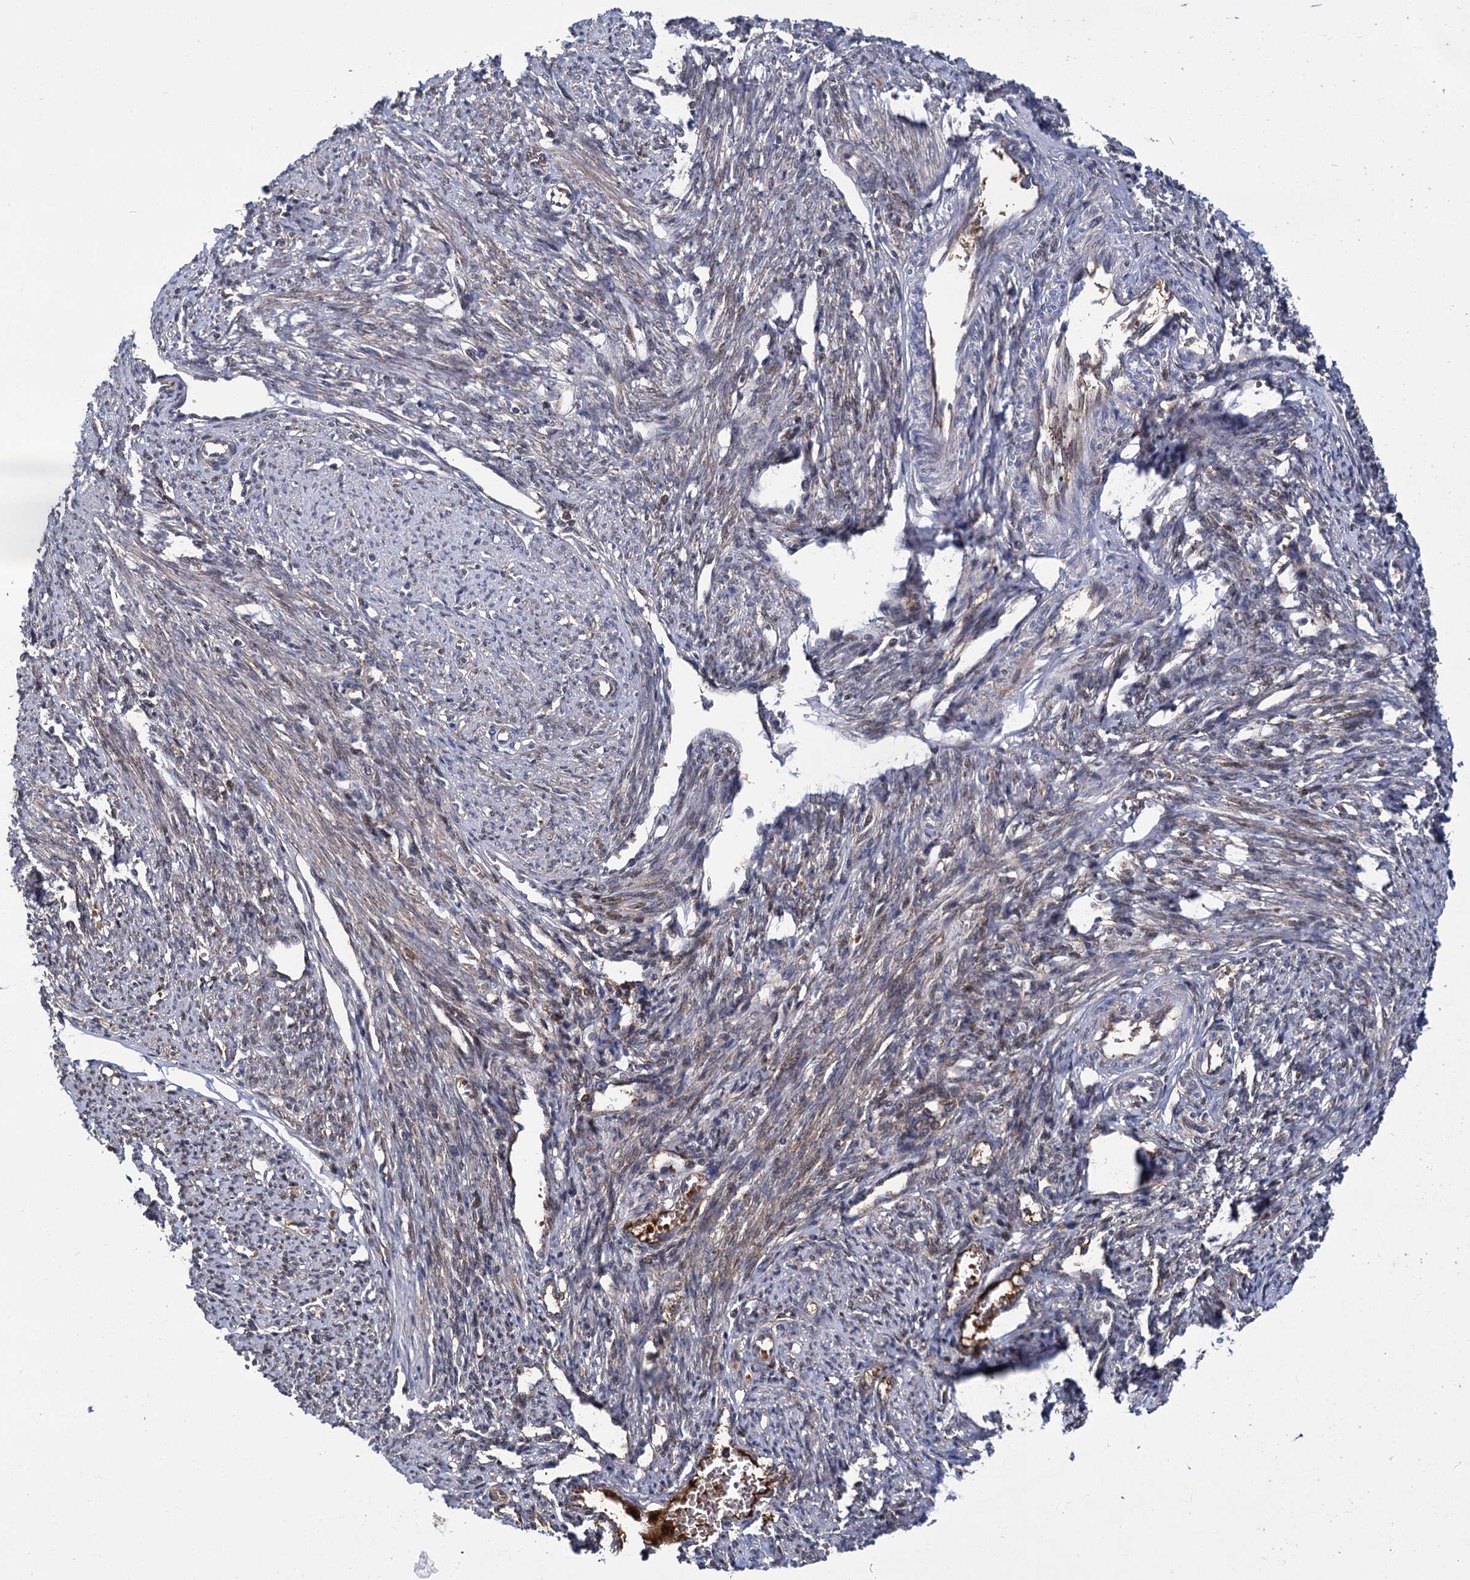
{"staining": {"intensity": "weak", "quantity": "<25%", "location": "cytoplasmic/membranous"}, "tissue": "smooth muscle", "cell_type": "Smooth muscle cells", "image_type": "normal", "snomed": [{"axis": "morphology", "description": "Normal tissue, NOS"}, {"axis": "topography", "description": "Smooth muscle"}, {"axis": "topography", "description": "Uterus"}], "caption": "The micrograph displays no significant positivity in smooth muscle cells of smooth muscle. (DAB IHC, high magnification).", "gene": "GLO1", "patient": {"sex": "female", "age": 59}}